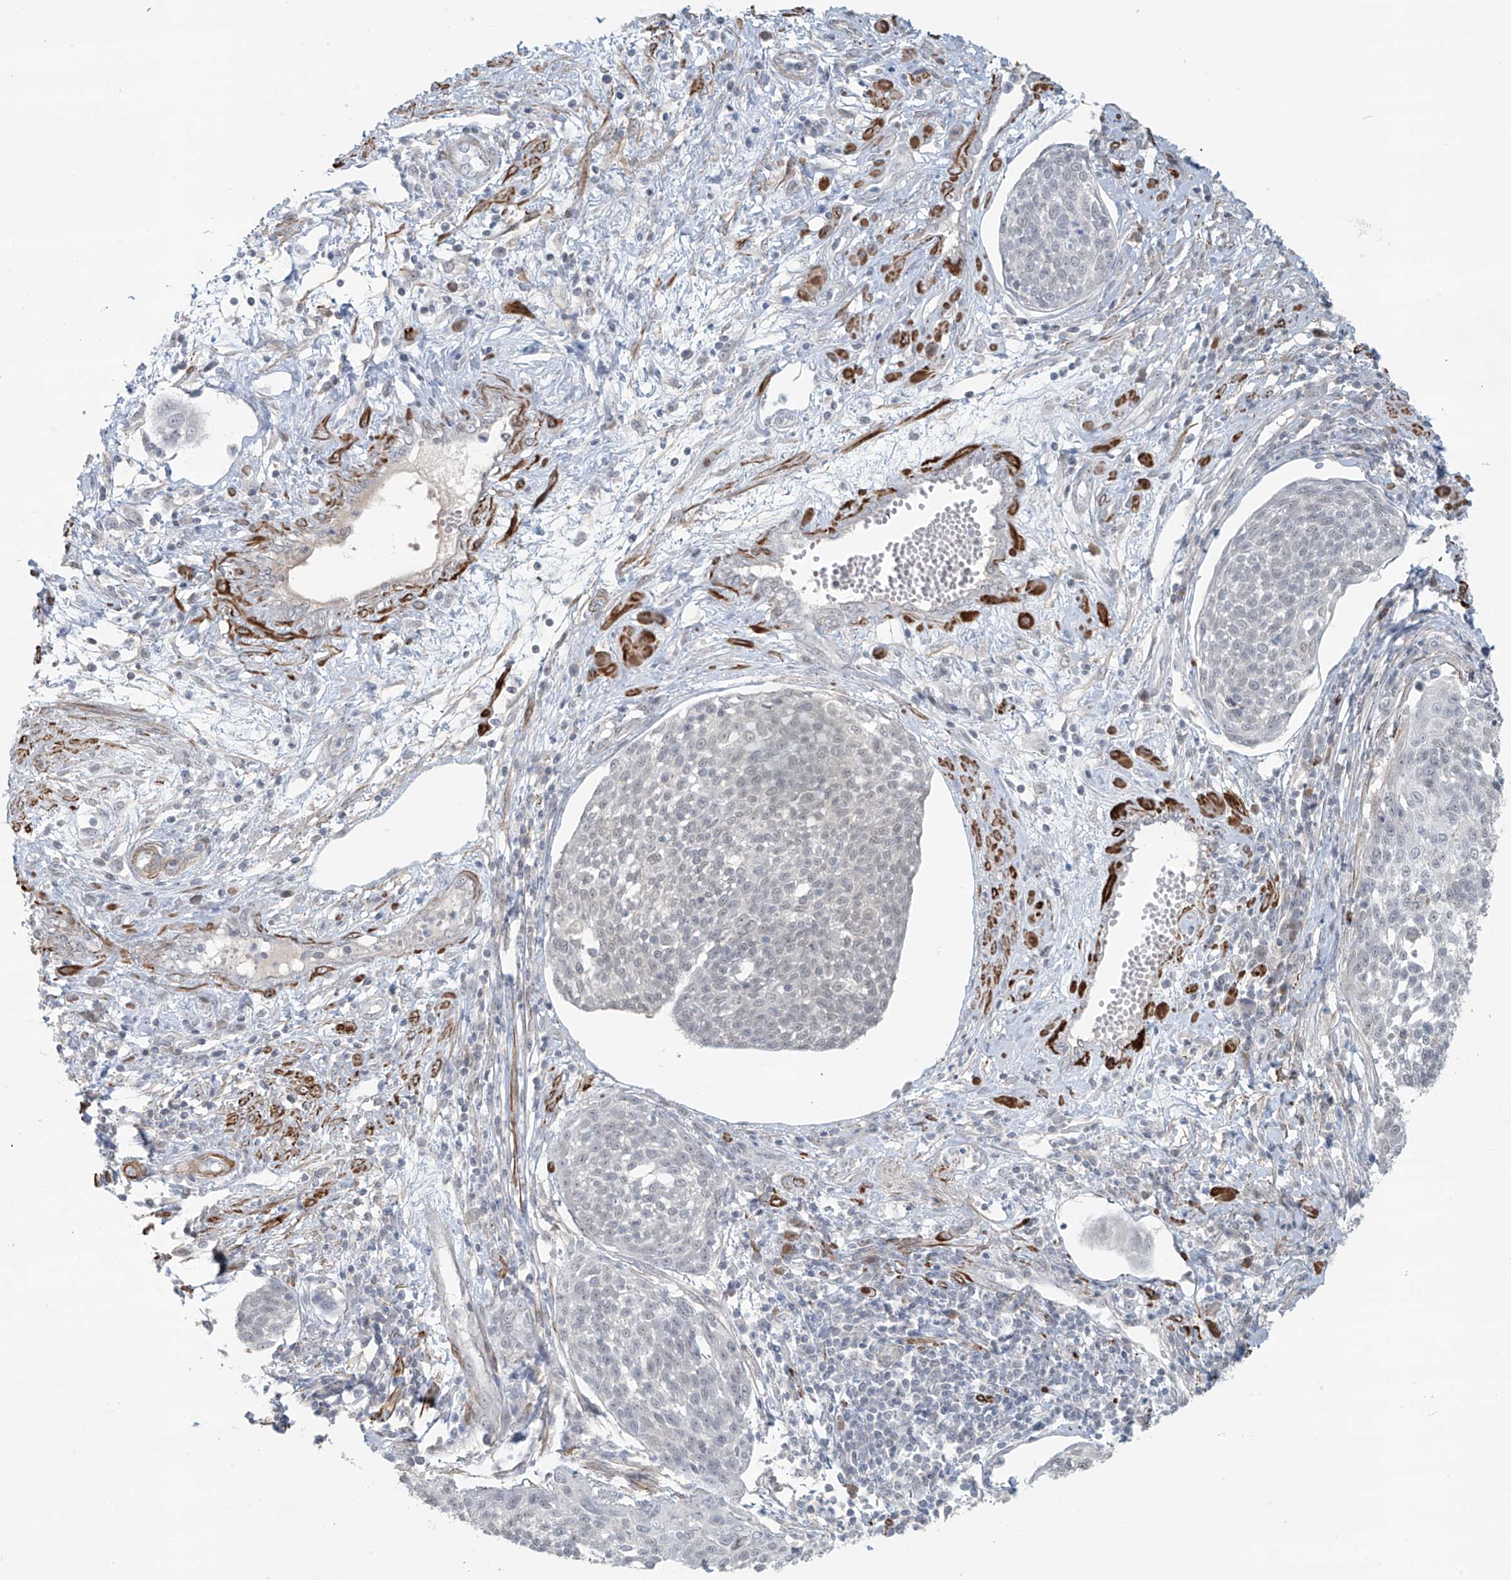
{"staining": {"intensity": "negative", "quantity": "none", "location": "none"}, "tissue": "cervical cancer", "cell_type": "Tumor cells", "image_type": "cancer", "snomed": [{"axis": "morphology", "description": "Squamous cell carcinoma, NOS"}, {"axis": "topography", "description": "Cervix"}], "caption": "There is no significant staining in tumor cells of cervical cancer.", "gene": "RASGEF1A", "patient": {"sex": "female", "age": 34}}